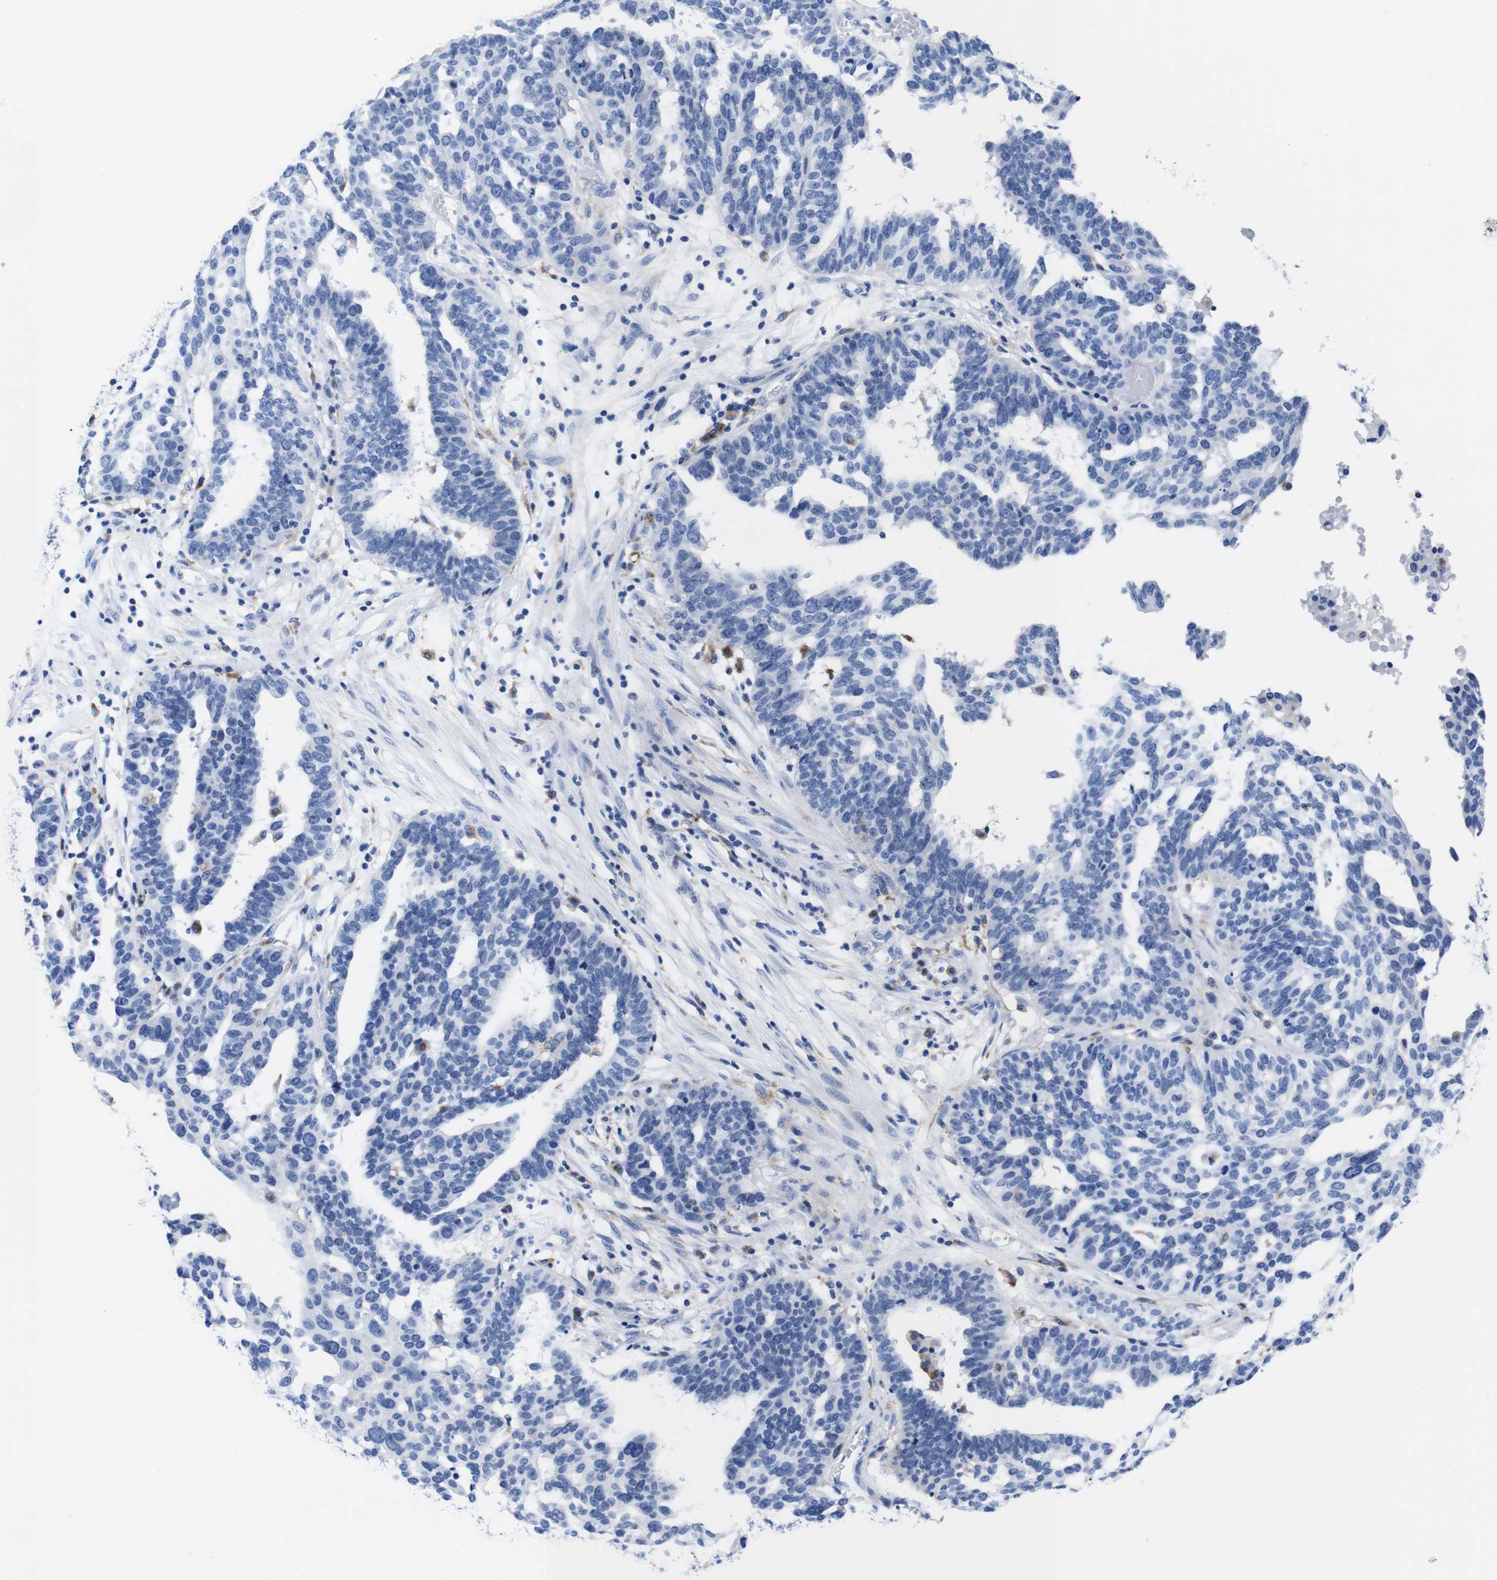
{"staining": {"intensity": "negative", "quantity": "none", "location": "none"}, "tissue": "ovarian cancer", "cell_type": "Tumor cells", "image_type": "cancer", "snomed": [{"axis": "morphology", "description": "Cystadenocarcinoma, serous, NOS"}, {"axis": "topography", "description": "Ovary"}], "caption": "DAB immunohistochemical staining of ovarian serous cystadenocarcinoma exhibits no significant staining in tumor cells.", "gene": "HLA-DMB", "patient": {"sex": "female", "age": 59}}